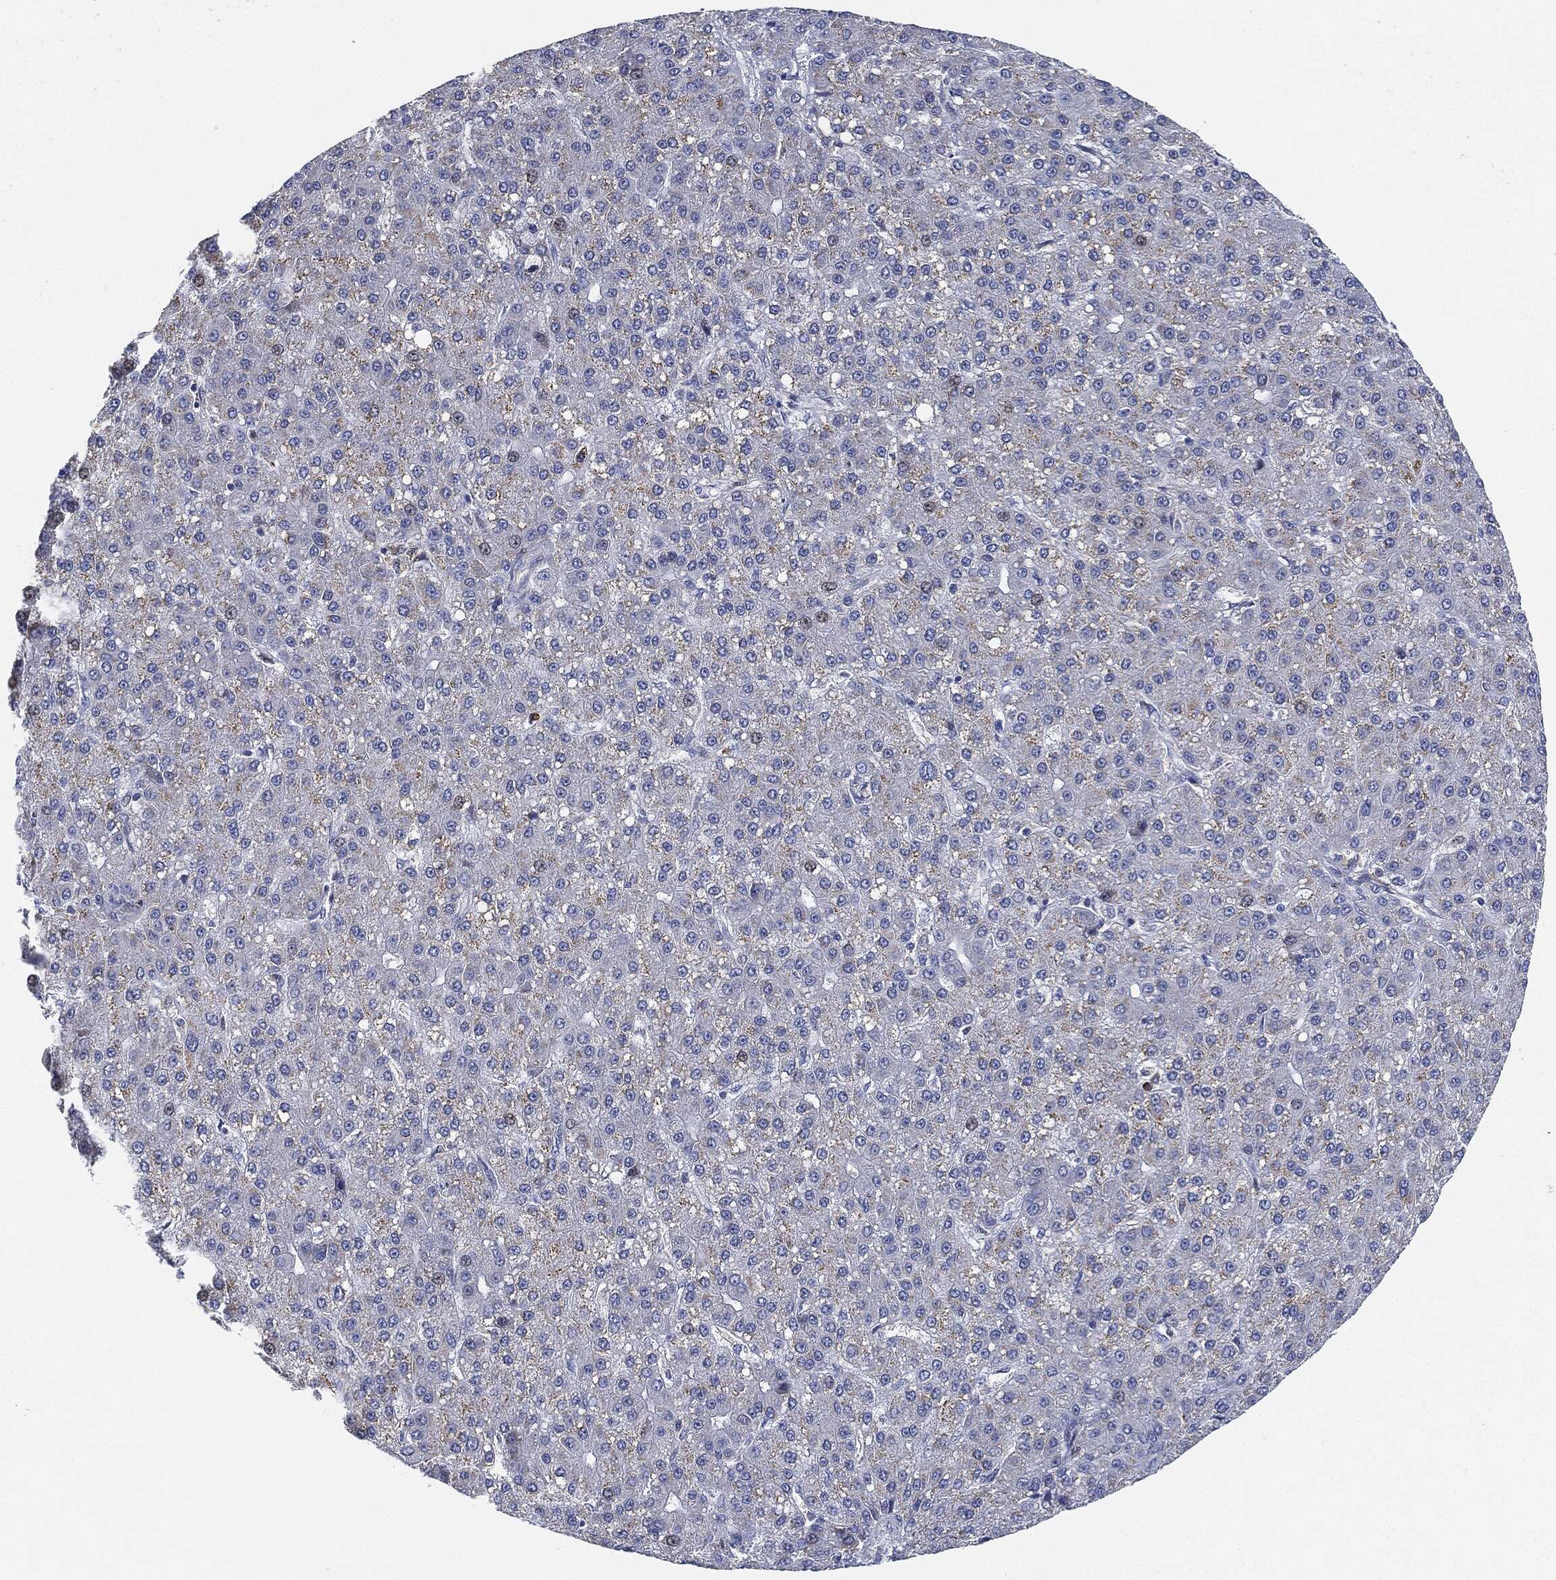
{"staining": {"intensity": "weak", "quantity": "25%-75%", "location": "cytoplasmic/membranous"}, "tissue": "liver cancer", "cell_type": "Tumor cells", "image_type": "cancer", "snomed": [{"axis": "morphology", "description": "Carcinoma, Hepatocellular, NOS"}, {"axis": "topography", "description": "Liver"}], "caption": "Tumor cells demonstrate low levels of weak cytoplasmic/membranous positivity in approximately 25%-75% of cells in hepatocellular carcinoma (liver).", "gene": "NANOS3", "patient": {"sex": "male", "age": 67}}